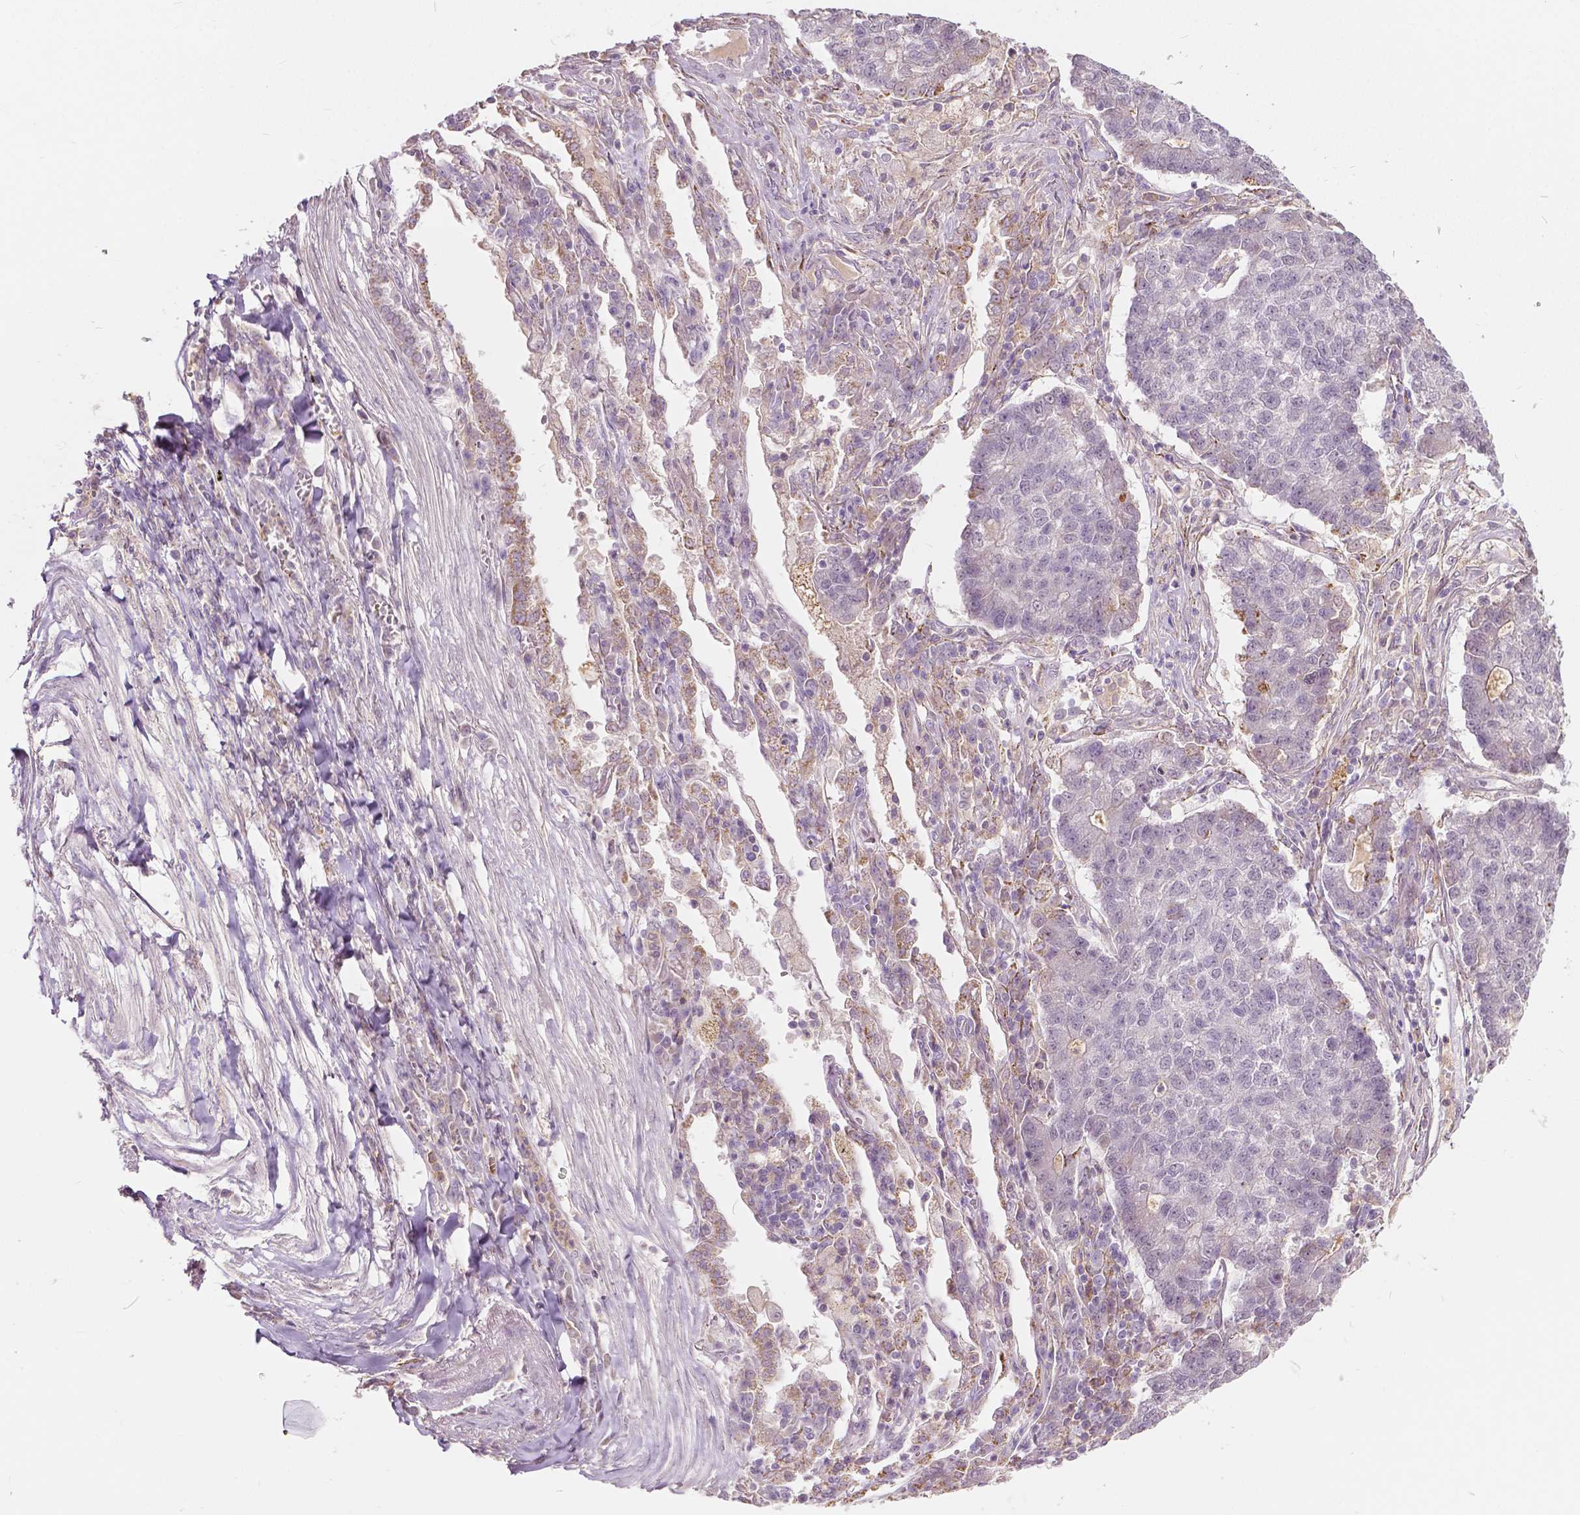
{"staining": {"intensity": "negative", "quantity": "none", "location": "none"}, "tissue": "lung cancer", "cell_type": "Tumor cells", "image_type": "cancer", "snomed": [{"axis": "morphology", "description": "Adenocarcinoma, NOS"}, {"axis": "topography", "description": "Lung"}], "caption": "This is a micrograph of immunohistochemistry (IHC) staining of lung cancer, which shows no staining in tumor cells.", "gene": "DLX6", "patient": {"sex": "male", "age": 57}}